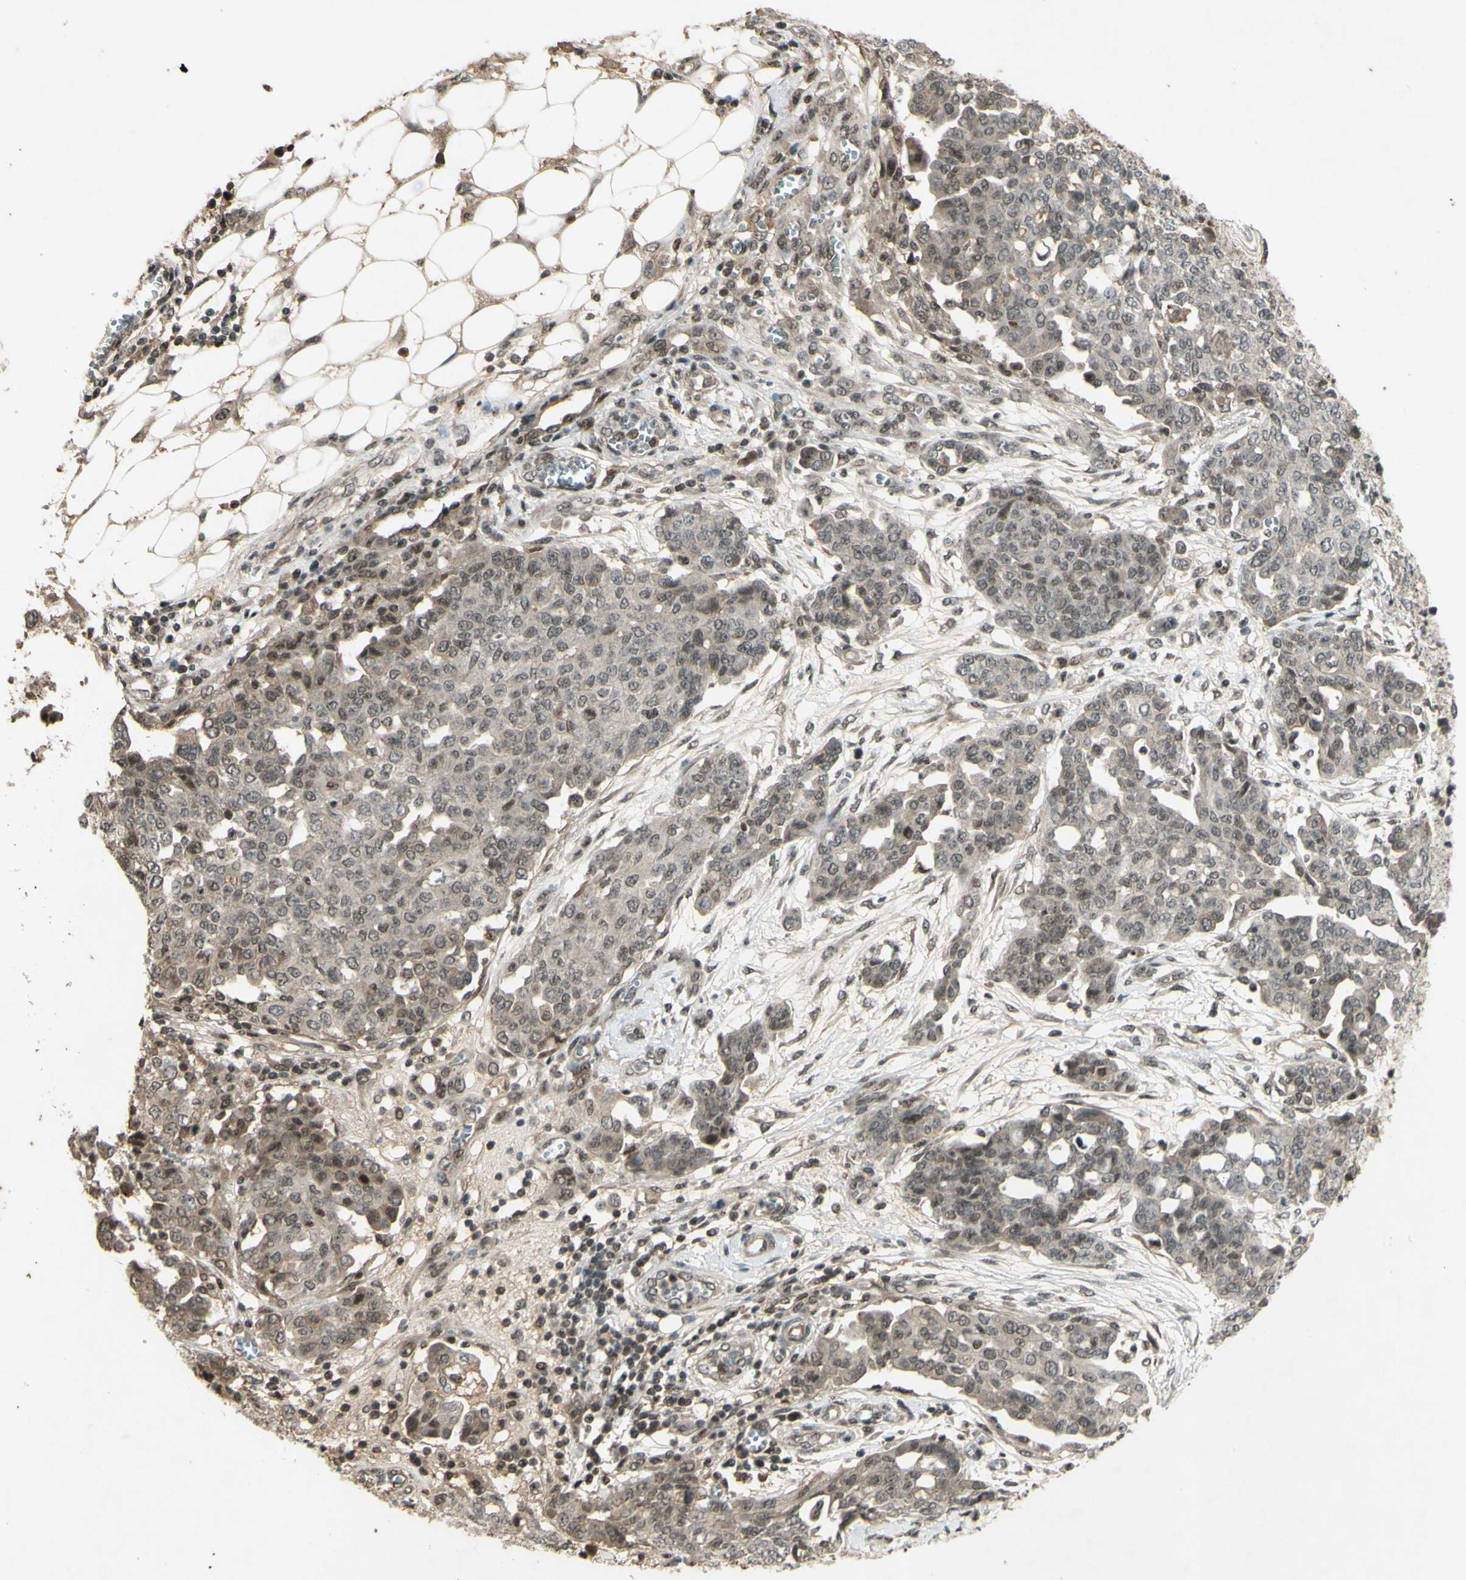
{"staining": {"intensity": "weak", "quantity": ">75%", "location": "nuclear"}, "tissue": "ovarian cancer", "cell_type": "Tumor cells", "image_type": "cancer", "snomed": [{"axis": "morphology", "description": "Cystadenocarcinoma, serous, NOS"}, {"axis": "topography", "description": "Soft tissue"}, {"axis": "topography", "description": "Ovary"}], "caption": "Weak nuclear protein expression is seen in approximately >75% of tumor cells in ovarian cancer.", "gene": "SNW1", "patient": {"sex": "female", "age": 57}}